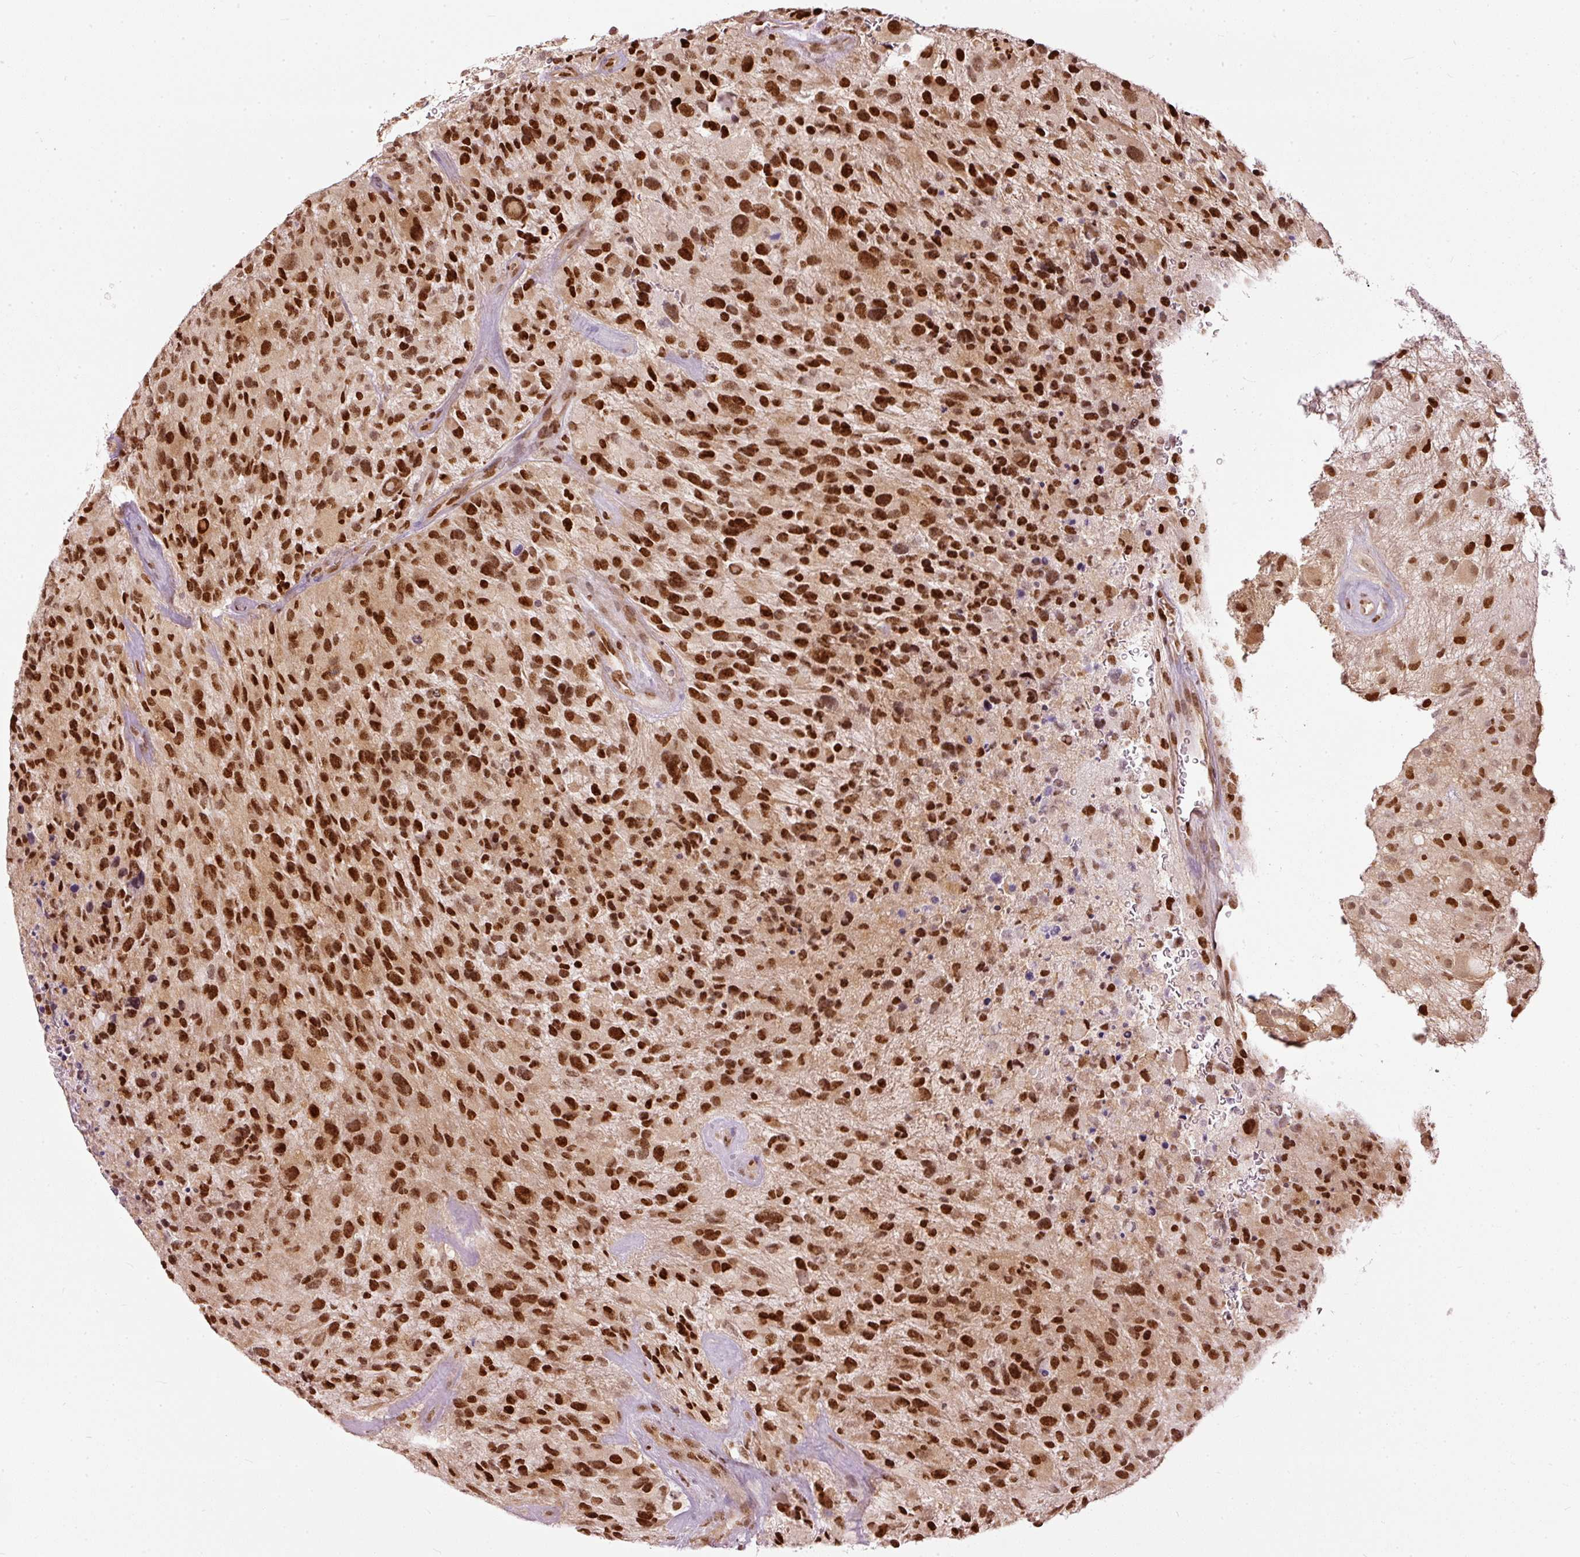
{"staining": {"intensity": "strong", "quantity": ">75%", "location": "nuclear"}, "tissue": "glioma", "cell_type": "Tumor cells", "image_type": "cancer", "snomed": [{"axis": "morphology", "description": "Glioma, malignant, High grade"}, {"axis": "topography", "description": "Brain"}], "caption": "A high-resolution image shows immunohistochemistry staining of glioma, which displays strong nuclear positivity in about >75% of tumor cells.", "gene": "ZNF778", "patient": {"sex": "female", "age": 67}}